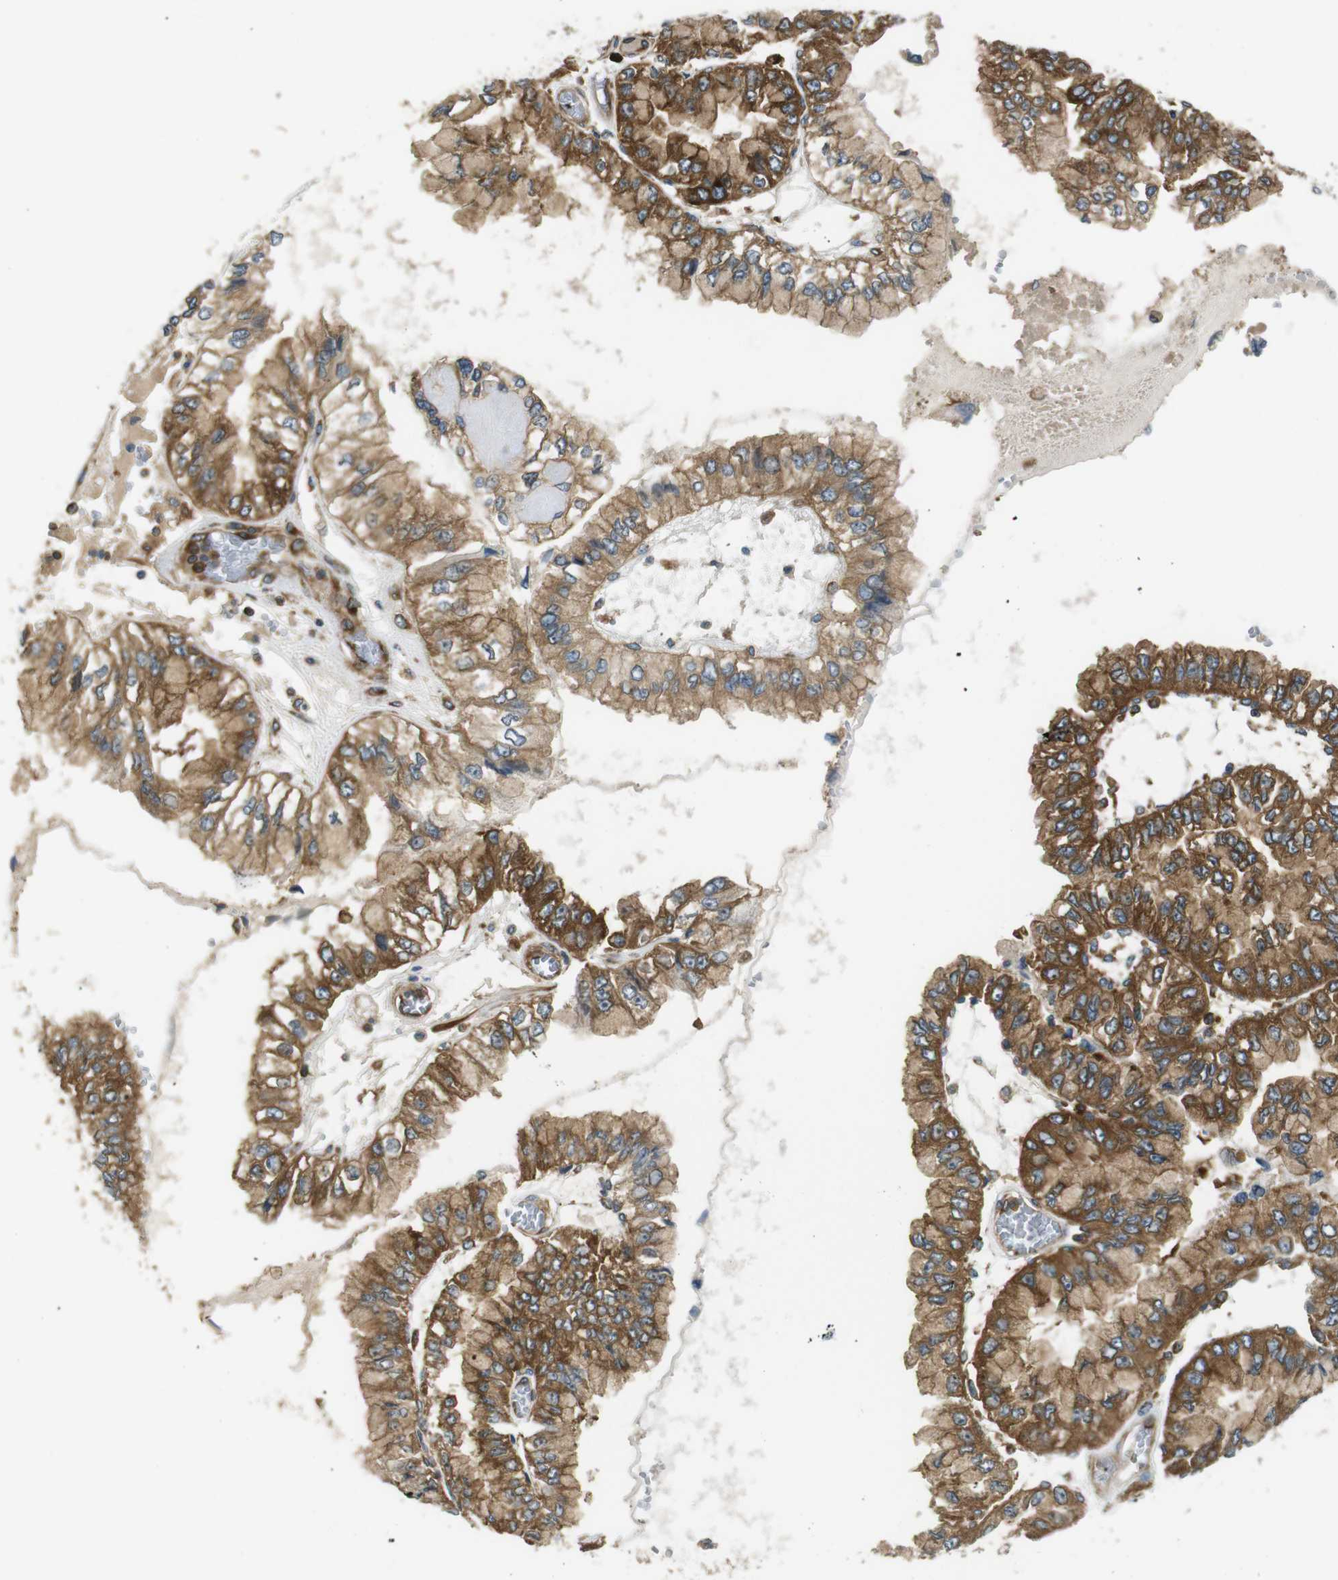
{"staining": {"intensity": "moderate", "quantity": ">75%", "location": "cytoplasmic/membranous"}, "tissue": "liver cancer", "cell_type": "Tumor cells", "image_type": "cancer", "snomed": [{"axis": "morphology", "description": "Cholangiocarcinoma"}, {"axis": "topography", "description": "Liver"}], "caption": "DAB (3,3'-diaminobenzidine) immunohistochemical staining of cholangiocarcinoma (liver) shows moderate cytoplasmic/membranous protein positivity in approximately >75% of tumor cells.", "gene": "TSC1", "patient": {"sex": "female", "age": 79}}